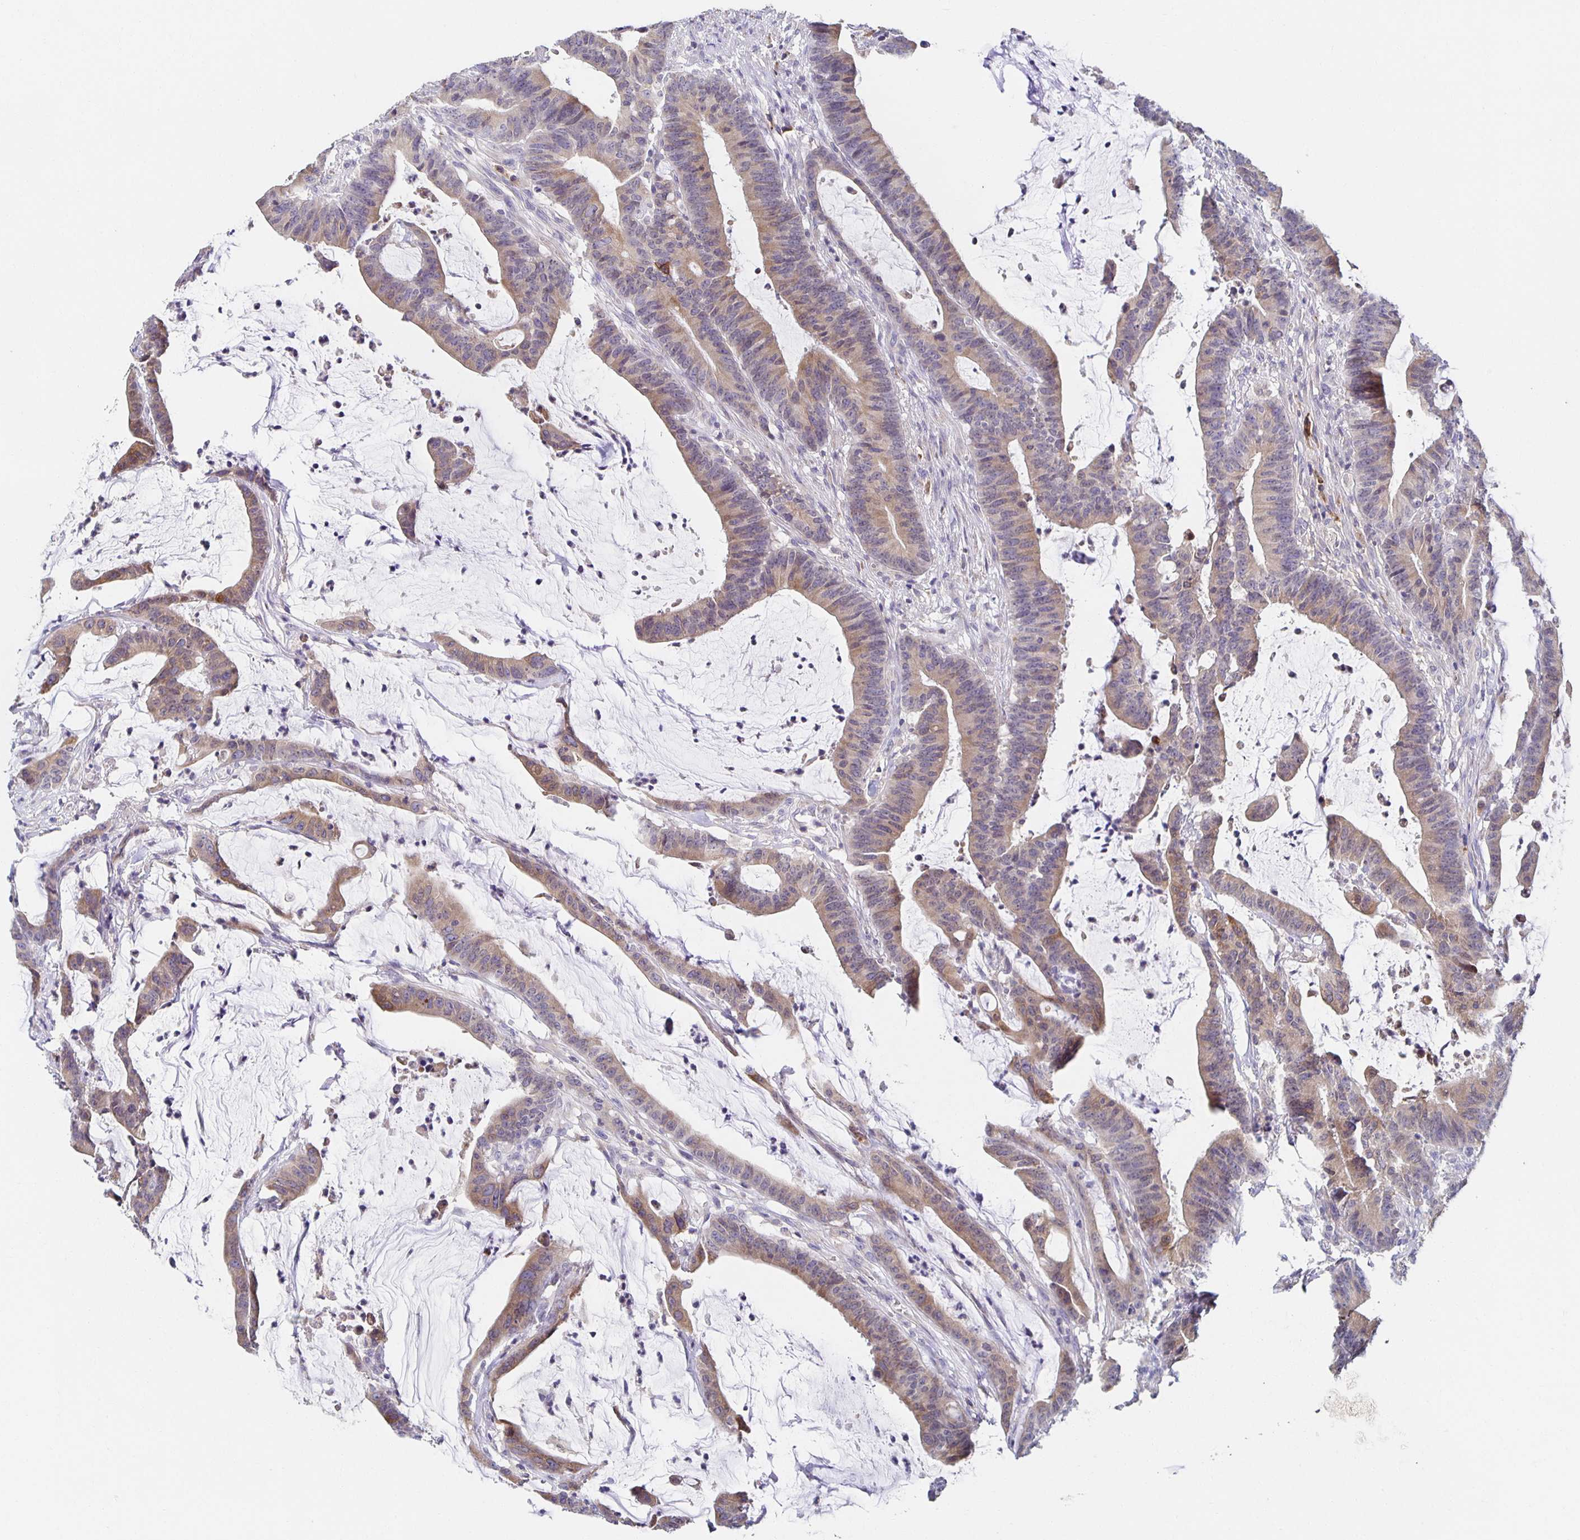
{"staining": {"intensity": "weak", "quantity": ">75%", "location": "cytoplasmic/membranous"}, "tissue": "colorectal cancer", "cell_type": "Tumor cells", "image_type": "cancer", "snomed": [{"axis": "morphology", "description": "Adenocarcinoma, NOS"}, {"axis": "topography", "description": "Colon"}], "caption": "A histopathology image showing weak cytoplasmic/membranous staining in approximately >75% of tumor cells in colorectal cancer (adenocarcinoma), as visualized by brown immunohistochemical staining.", "gene": "BAD", "patient": {"sex": "female", "age": 78}}